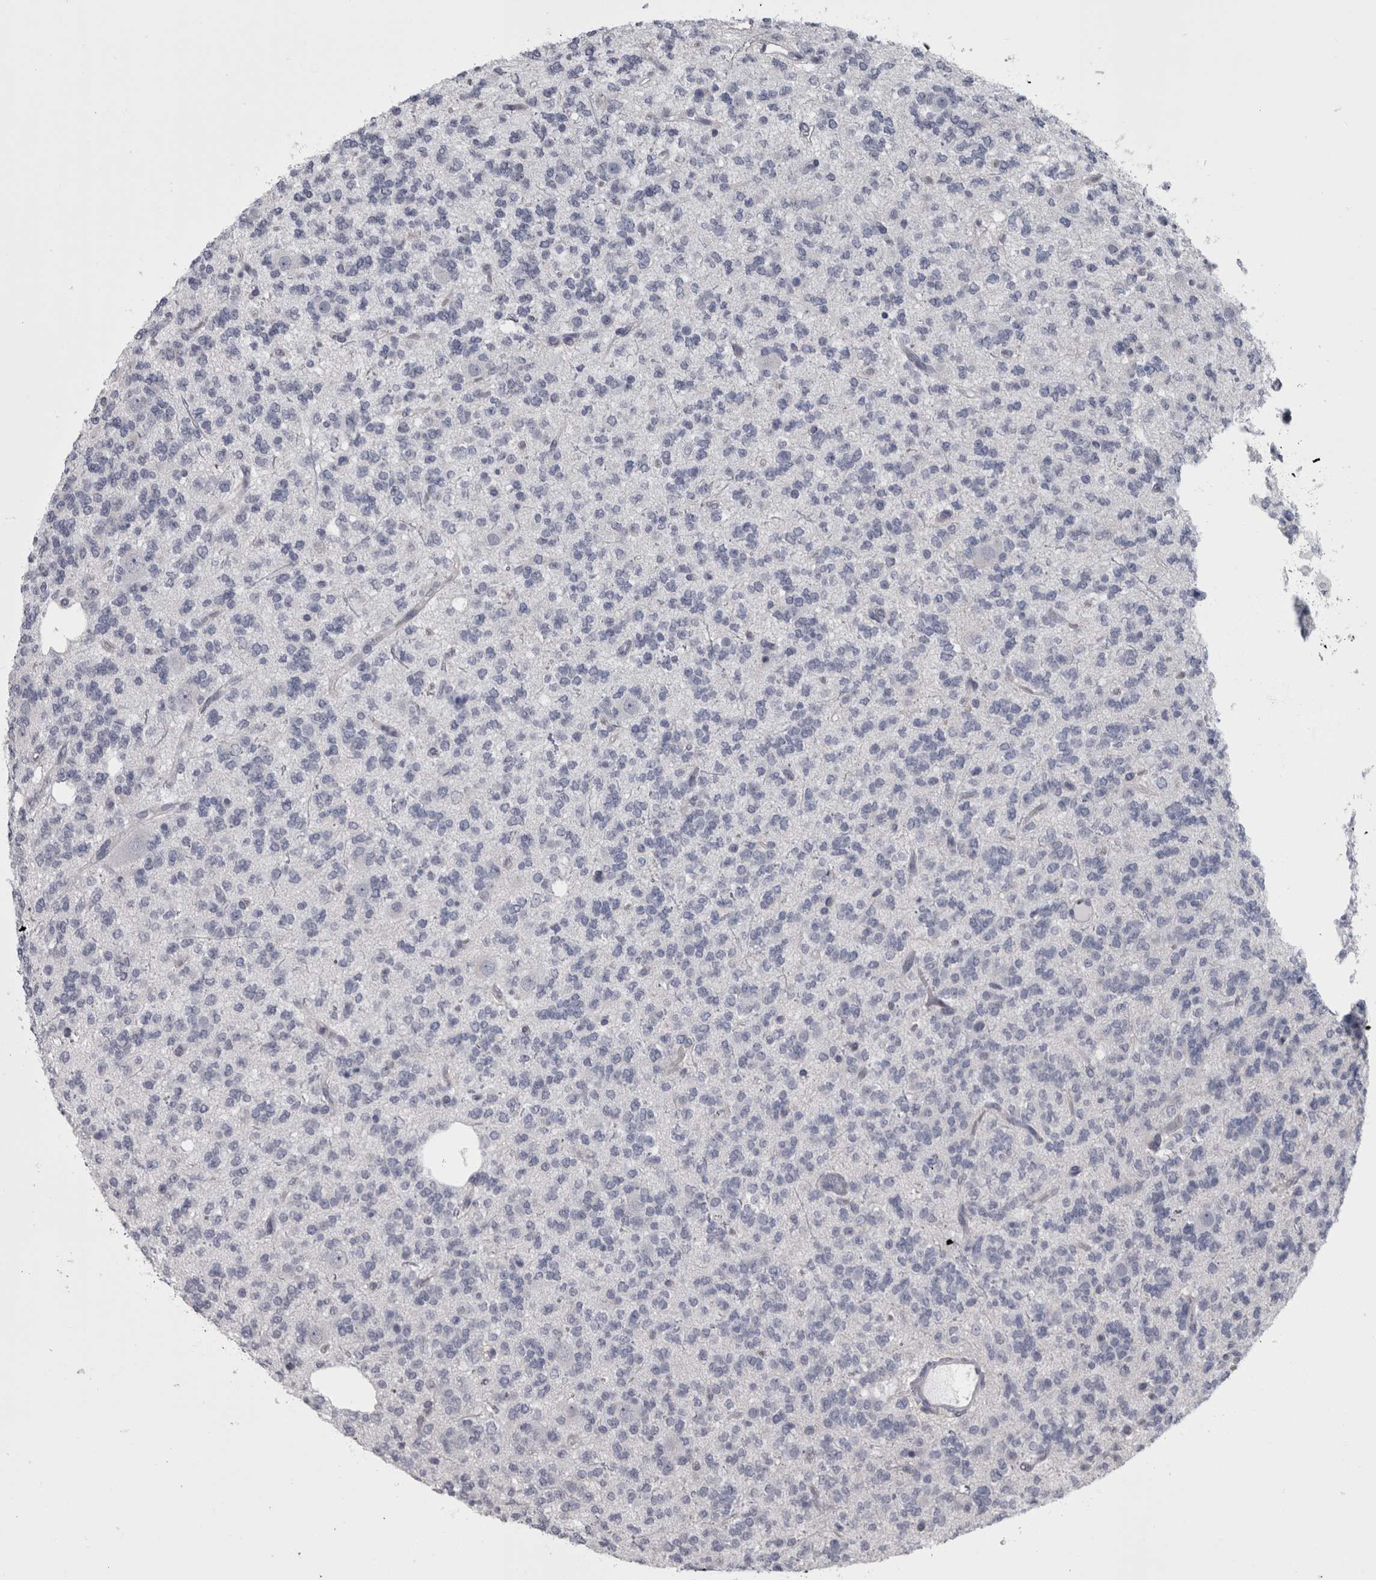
{"staining": {"intensity": "negative", "quantity": "none", "location": "none"}, "tissue": "glioma", "cell_type": "Tumor cells", "image_type": "cancer", "snomed": [{"axis": "morphology", "description": "Glioma, malignant, Low grade"}, {"axis": "topography", "description": "Brain"}], "caption": "The immunohistochemistry (IHC) micrograph has no significant expression in tumor cells of glioma tissue. (Stains: DAB immunohistochemistry with hematoxylin counter stain, Microscopy: brightfield microscopy at high magnification).", "gene": "APRT", "patient": {"sex": "male", "age": 38}}